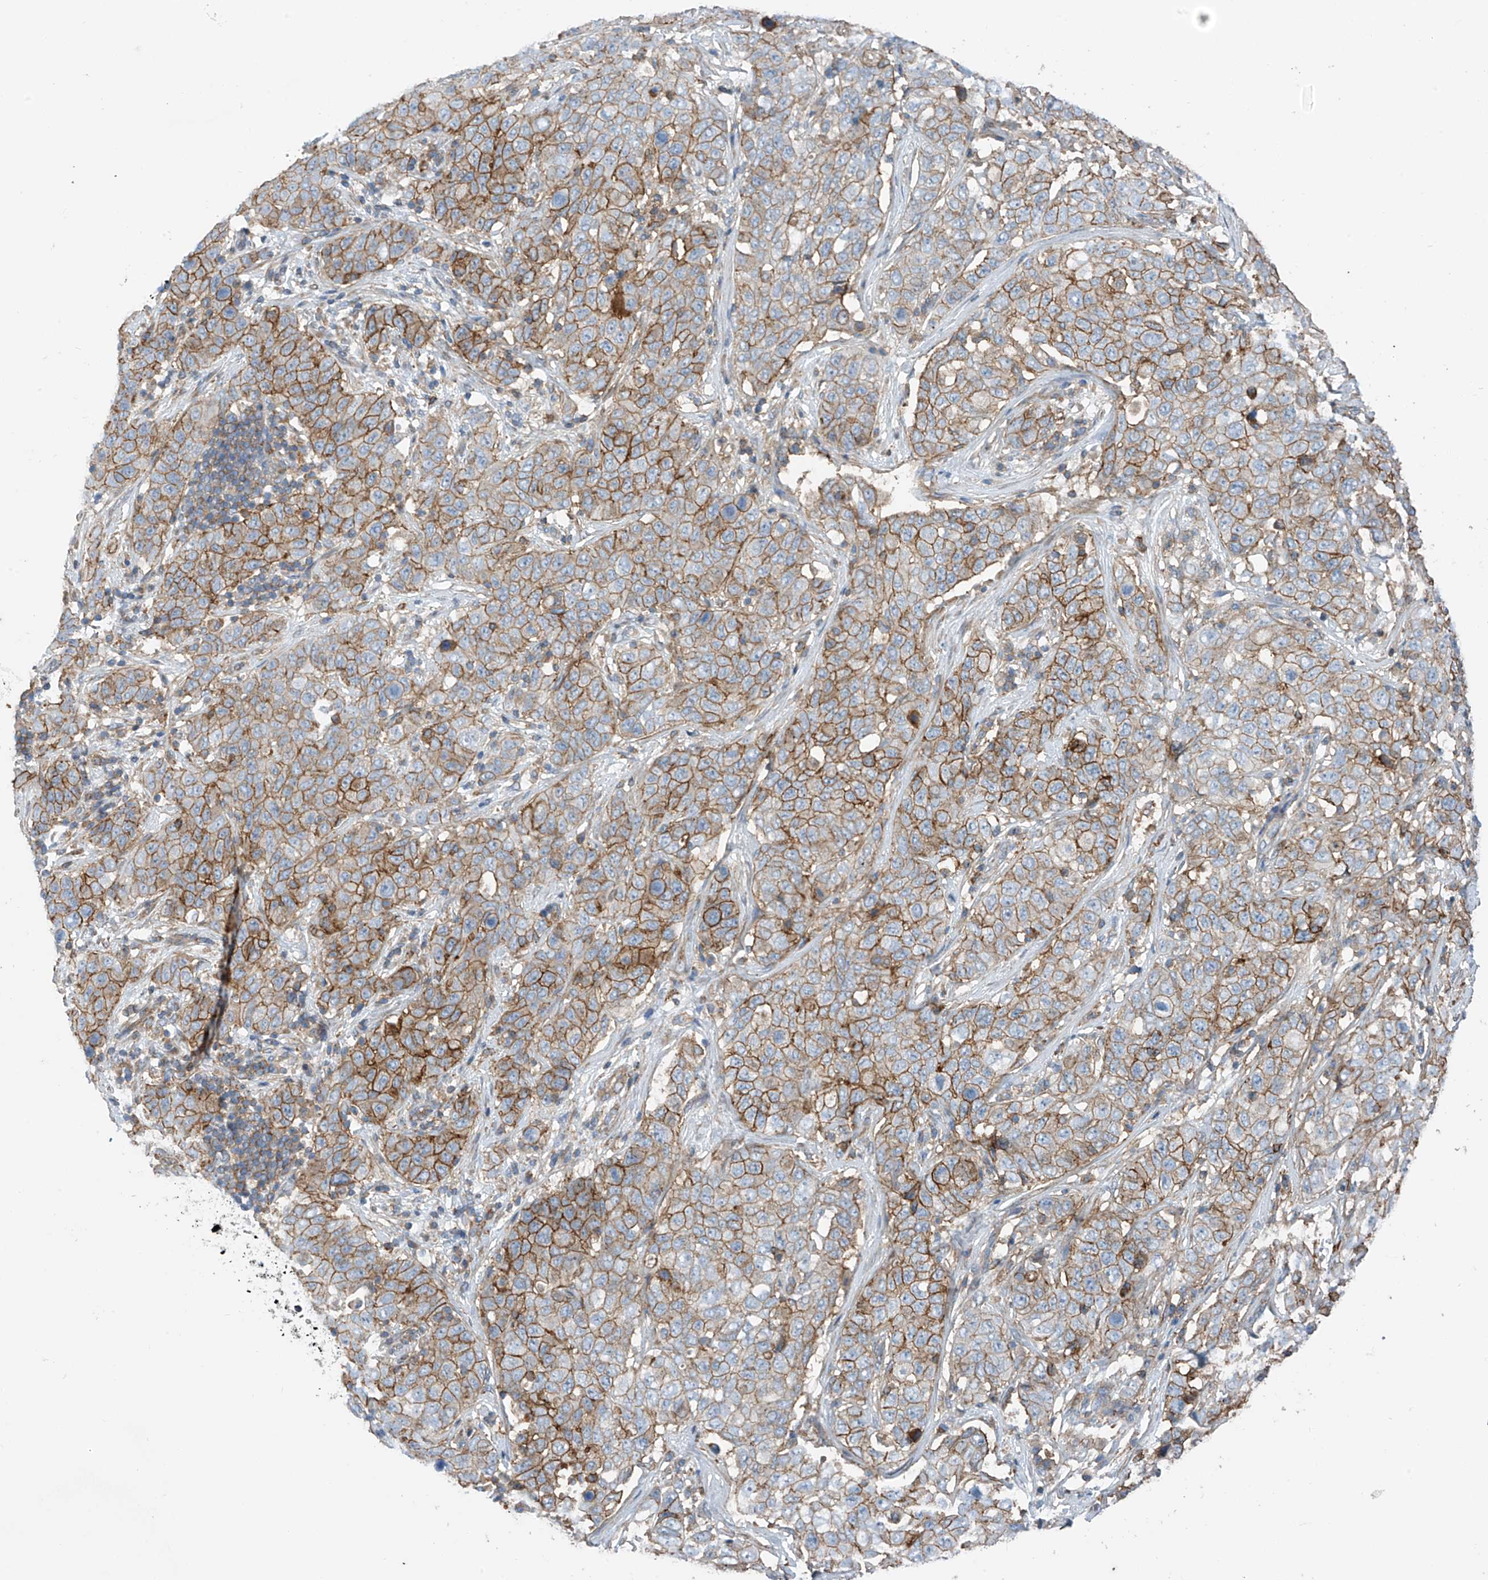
{"staining": {"intensity": "moderate", "quantity": ">75%", "location": "cytoplasmic/membranous"}, "tissue": "stomach cancer", "cell_type": "Tumor cells", "image_type": "cancer", "snomed": [{"axis": "morphology", "description": "Normal tissue, NOS"}, {"axis": "morphology", "description": "Adenocarcinoma, NOS"}, {"axis": "topography", "description": "Lymph node"}, {"axis": "topography", "description": "Stomach"}], "caption": "Protein expression analysis of human stomach cancer (adenocarcinoma) reveals moderate cytoplasmic/membranous expression in about >75% of tumor cells. (Brightfield microscopy of DAB IHC at high magnification).", "gene": "SLC1A5", "patient": {"sex": "male", "age": 48}}